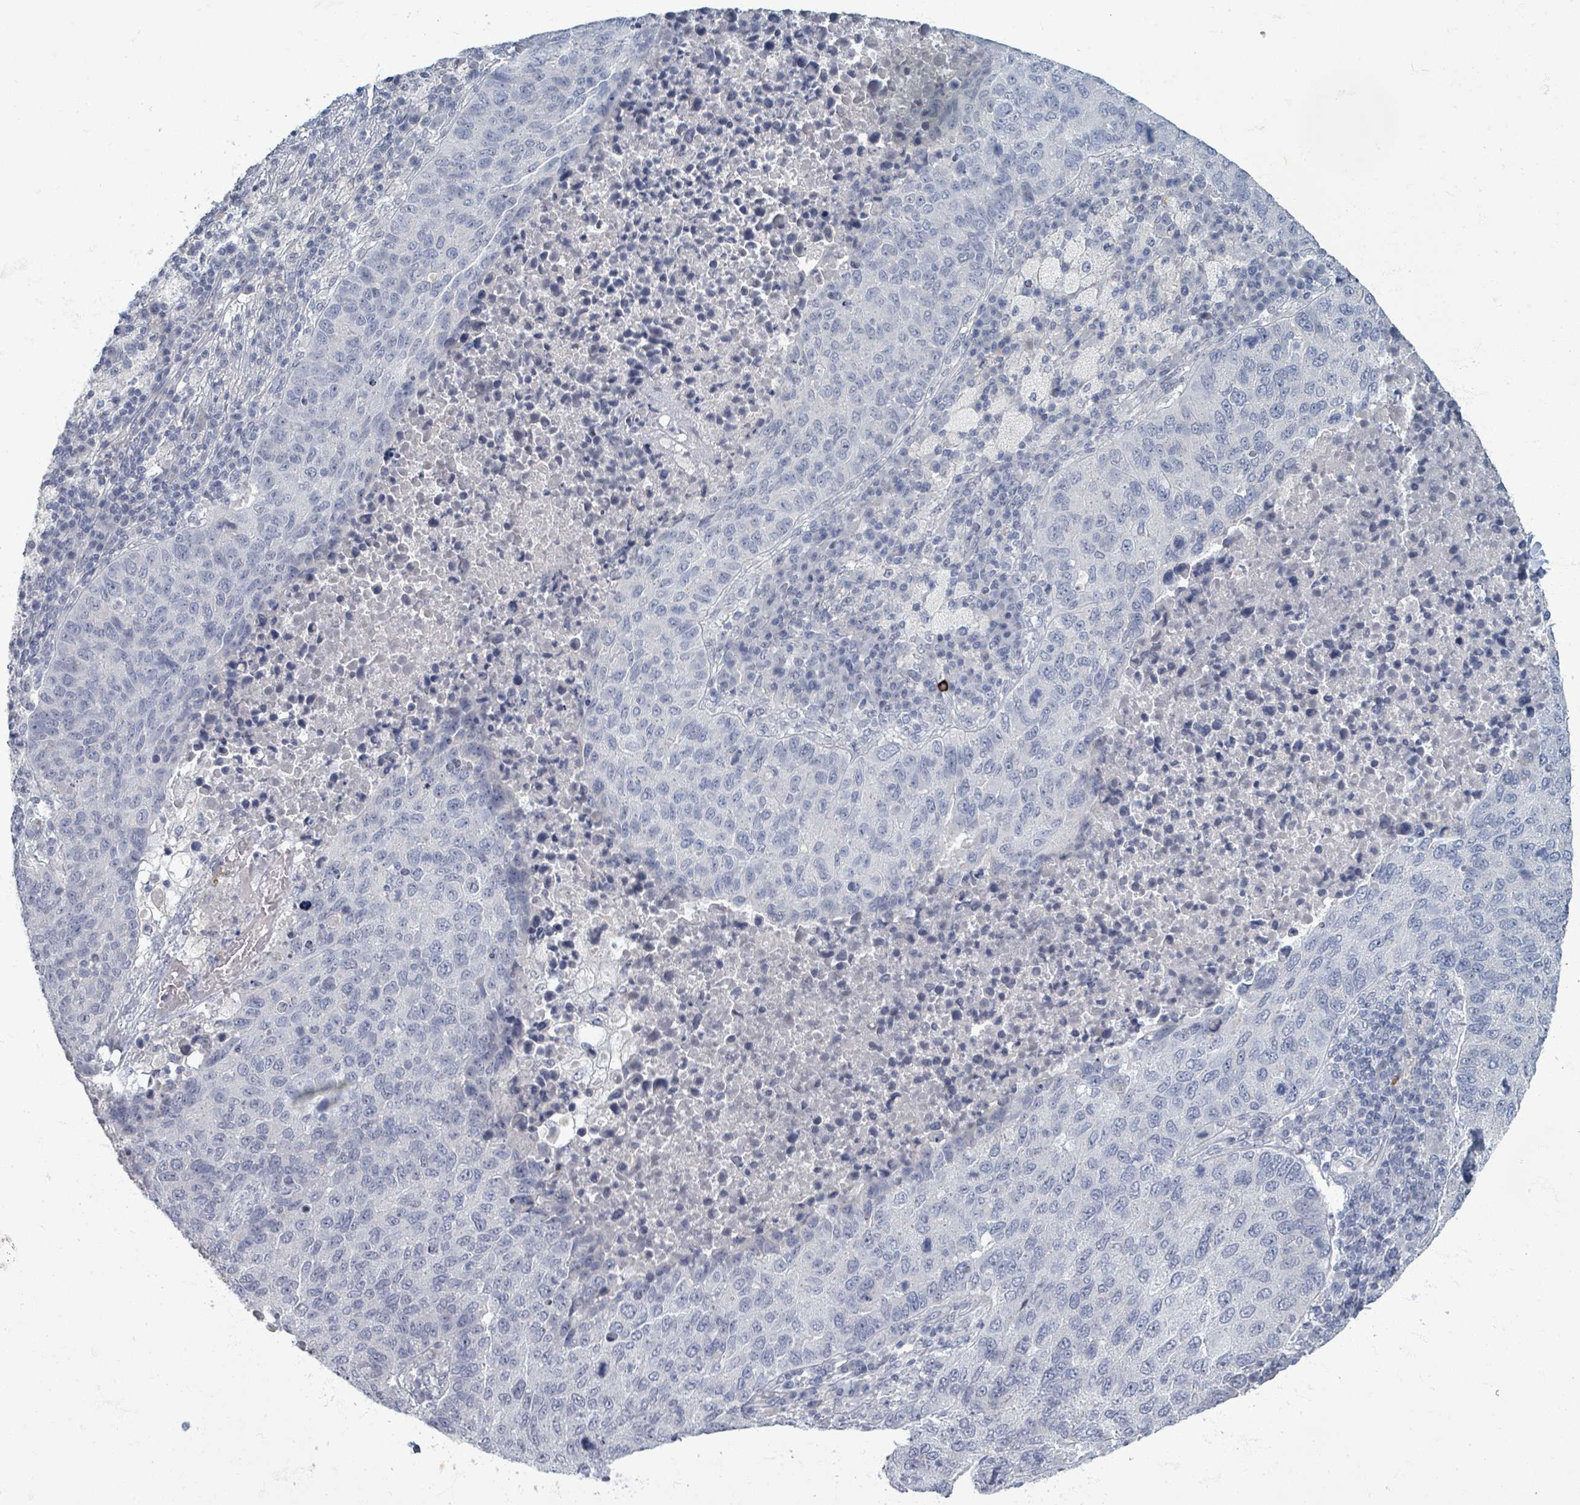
{"staining": {"intensity": "negative", "quantity": "none", "location": "none"}, "tissue": "lung cancer", "cell_type": "Tumor cells", "image_type": "cancer", "snomed": [{"axis": "morphology", "description": "Squamous cell carcinoma, NOS"}, {"axis": "topography", "description": "Lung"}], "caption": "A high-resolution photomicrograph shows immunohistochemistry (IHC) staining of lung squamous cell carcinoma, which reveals no significant staining in tumor cells.", "gene": "WNT11", "patient": {"sex": "male", "age": 73}}